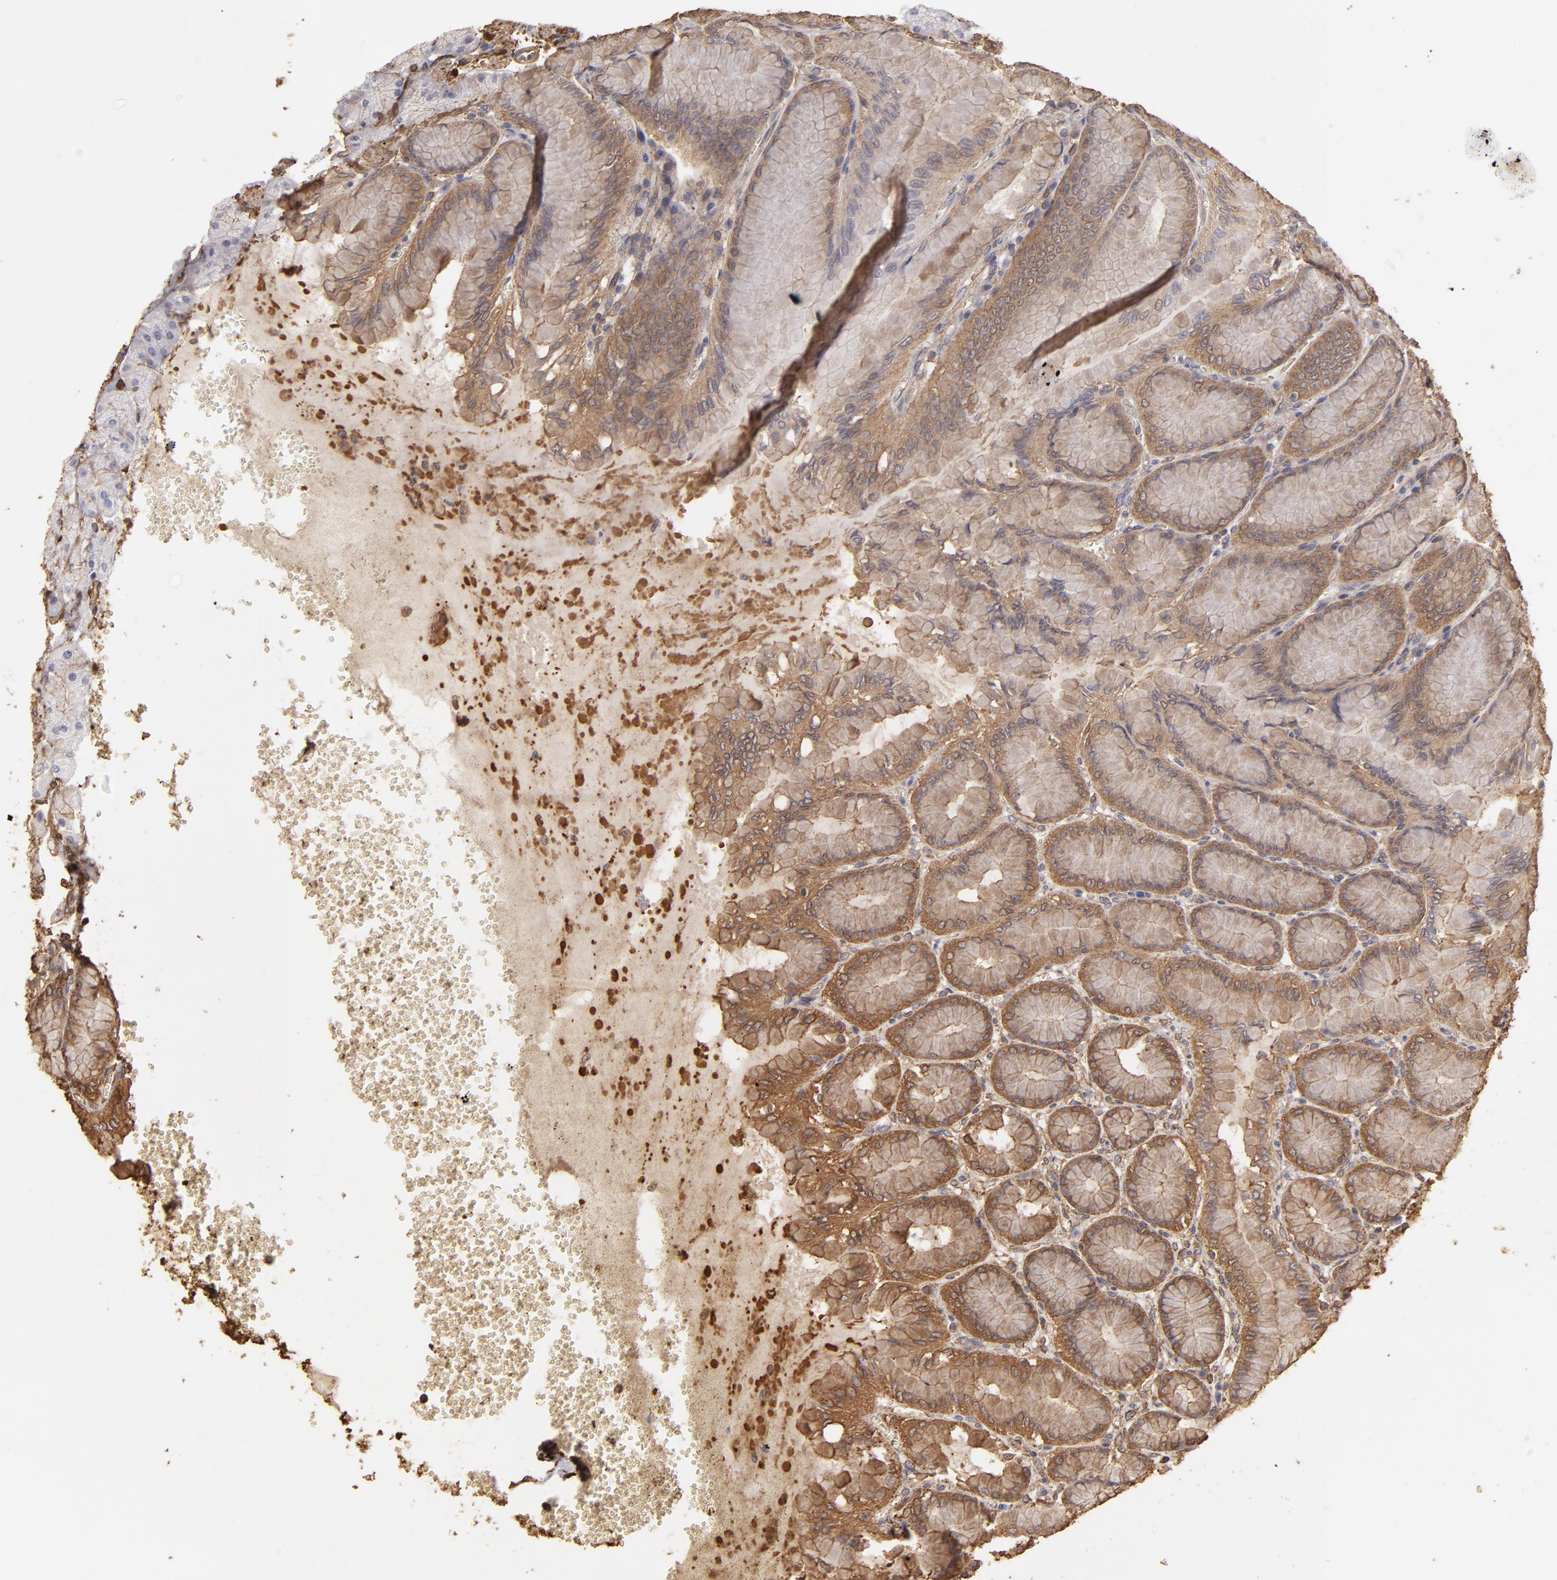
{"staining": {"intensity": "moderate", "quantity": ">75%", "location": "cytoplasmic/membranous"}, "tissue": "stomach", "cell_type": "Glandular cells", "image_type": "normal", "snomed": [{"axis": "morphology", "description": "Normal tissue, NOS"}, {"axis": "topography", "description": "Stomach"}, {"axis": "topography", "description": "Stomach, lower"}], "caption": "Unremarkable stomach reveals moderate cytoplasmic/membranous positivity in about >75% of glandular cells, visualized by immunohistochemistry.", "gene": "HSPB6", "patient": {"sex": "male", "age": 76}}